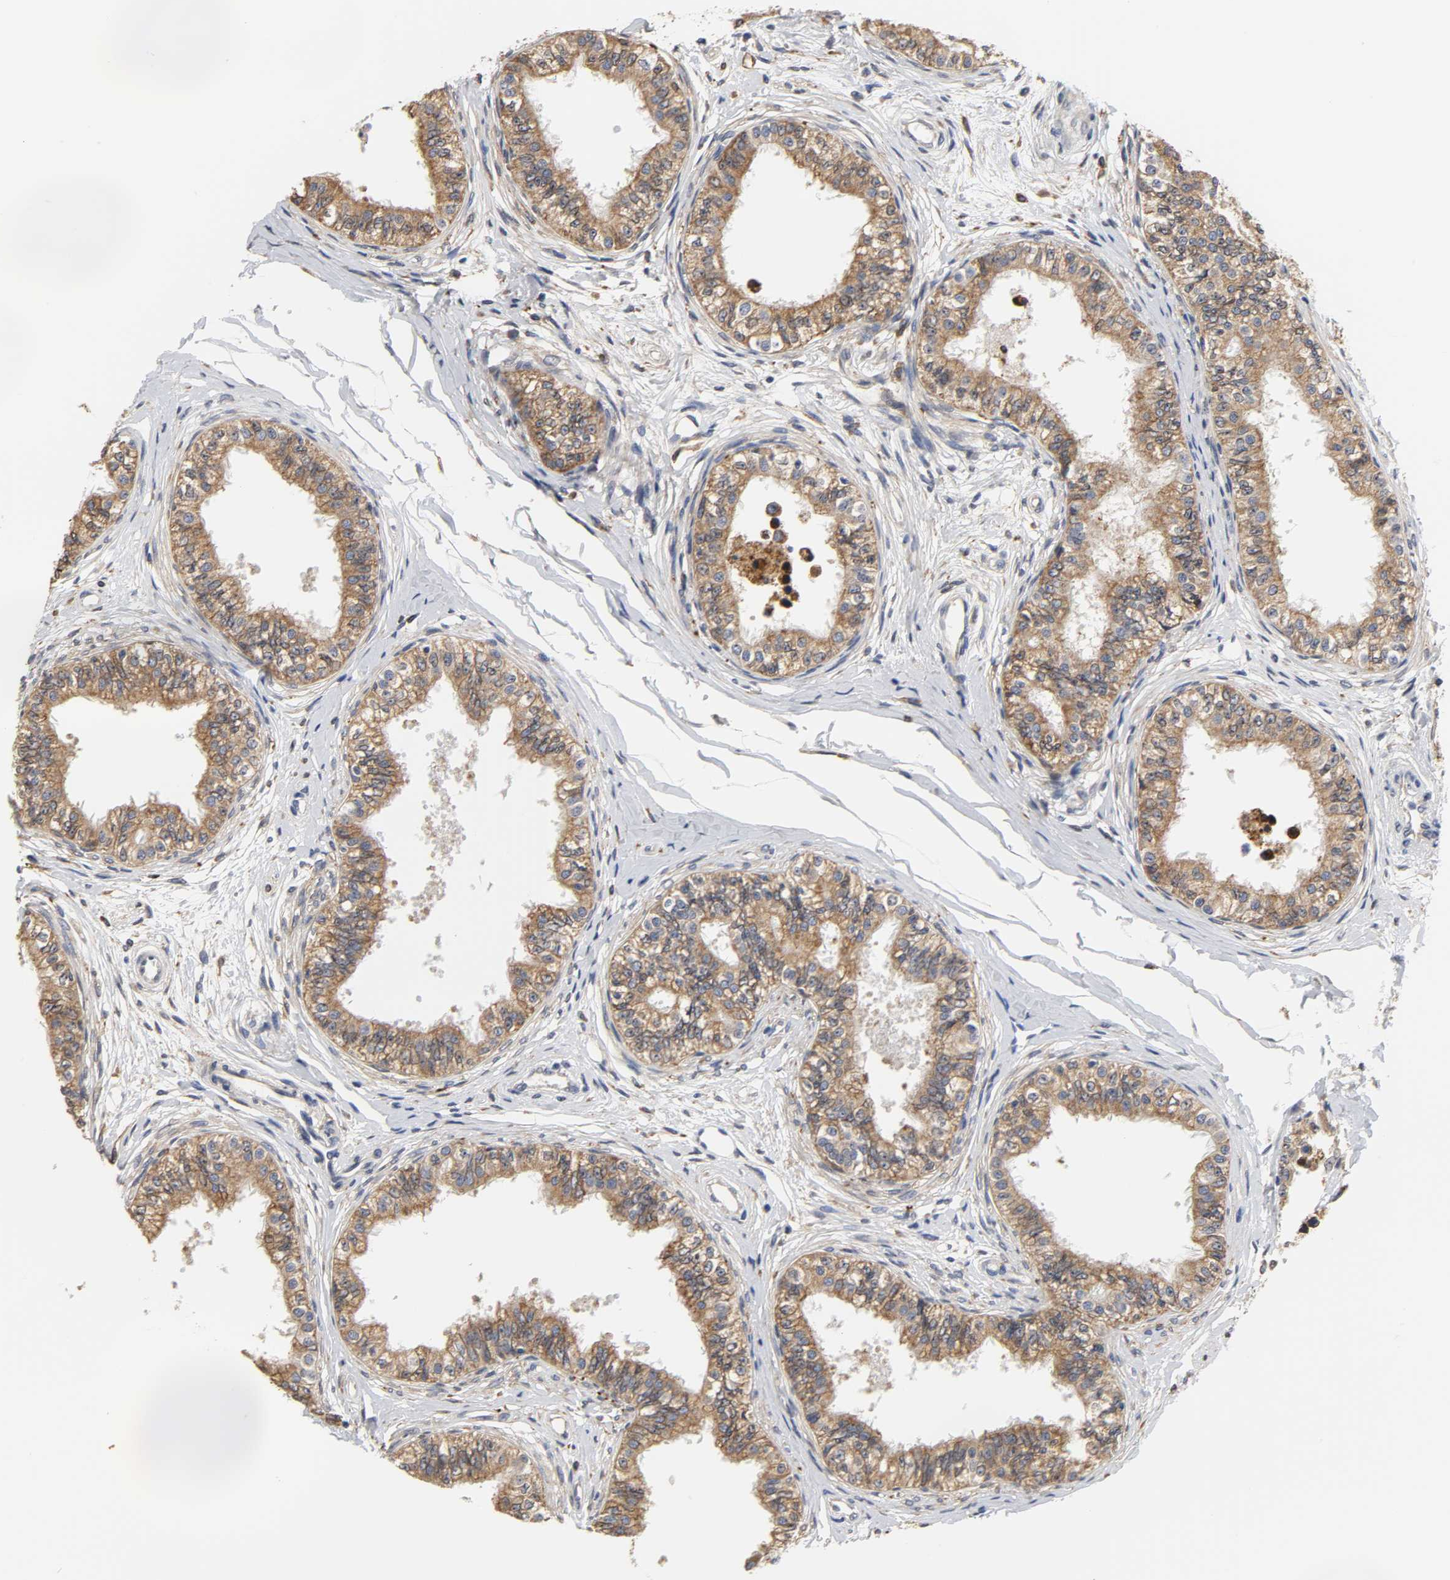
{"staining": {"intensity": "moderate", "quantity": ">75%", "location": "cytoplasmic/membranous"}, "tissue": "epididymis", "cell_type": "Glandular cells", "image_type": "normal", "snomed": [{"axis": "morphology", "description": "Normal tissue, NOS"}, {"axis": "morphology", "description": "Adenocarcinoma, metastatic, NOS"}, {"axis": "topography", "description": "Testis"}, {"axis": "topography", "description": "Epididymis"}], "caption": "The immunohistochemical stain labels moderate cytoplasmic/membranous staining in glandular cells of unremarkable epididymis. The staining was performed using DAB, with brown indicating positive protein expression. Nuclei are stained blue with hematoxylin.", "gene": "HCK", "patient": {"sex": "male", "age": 26}}